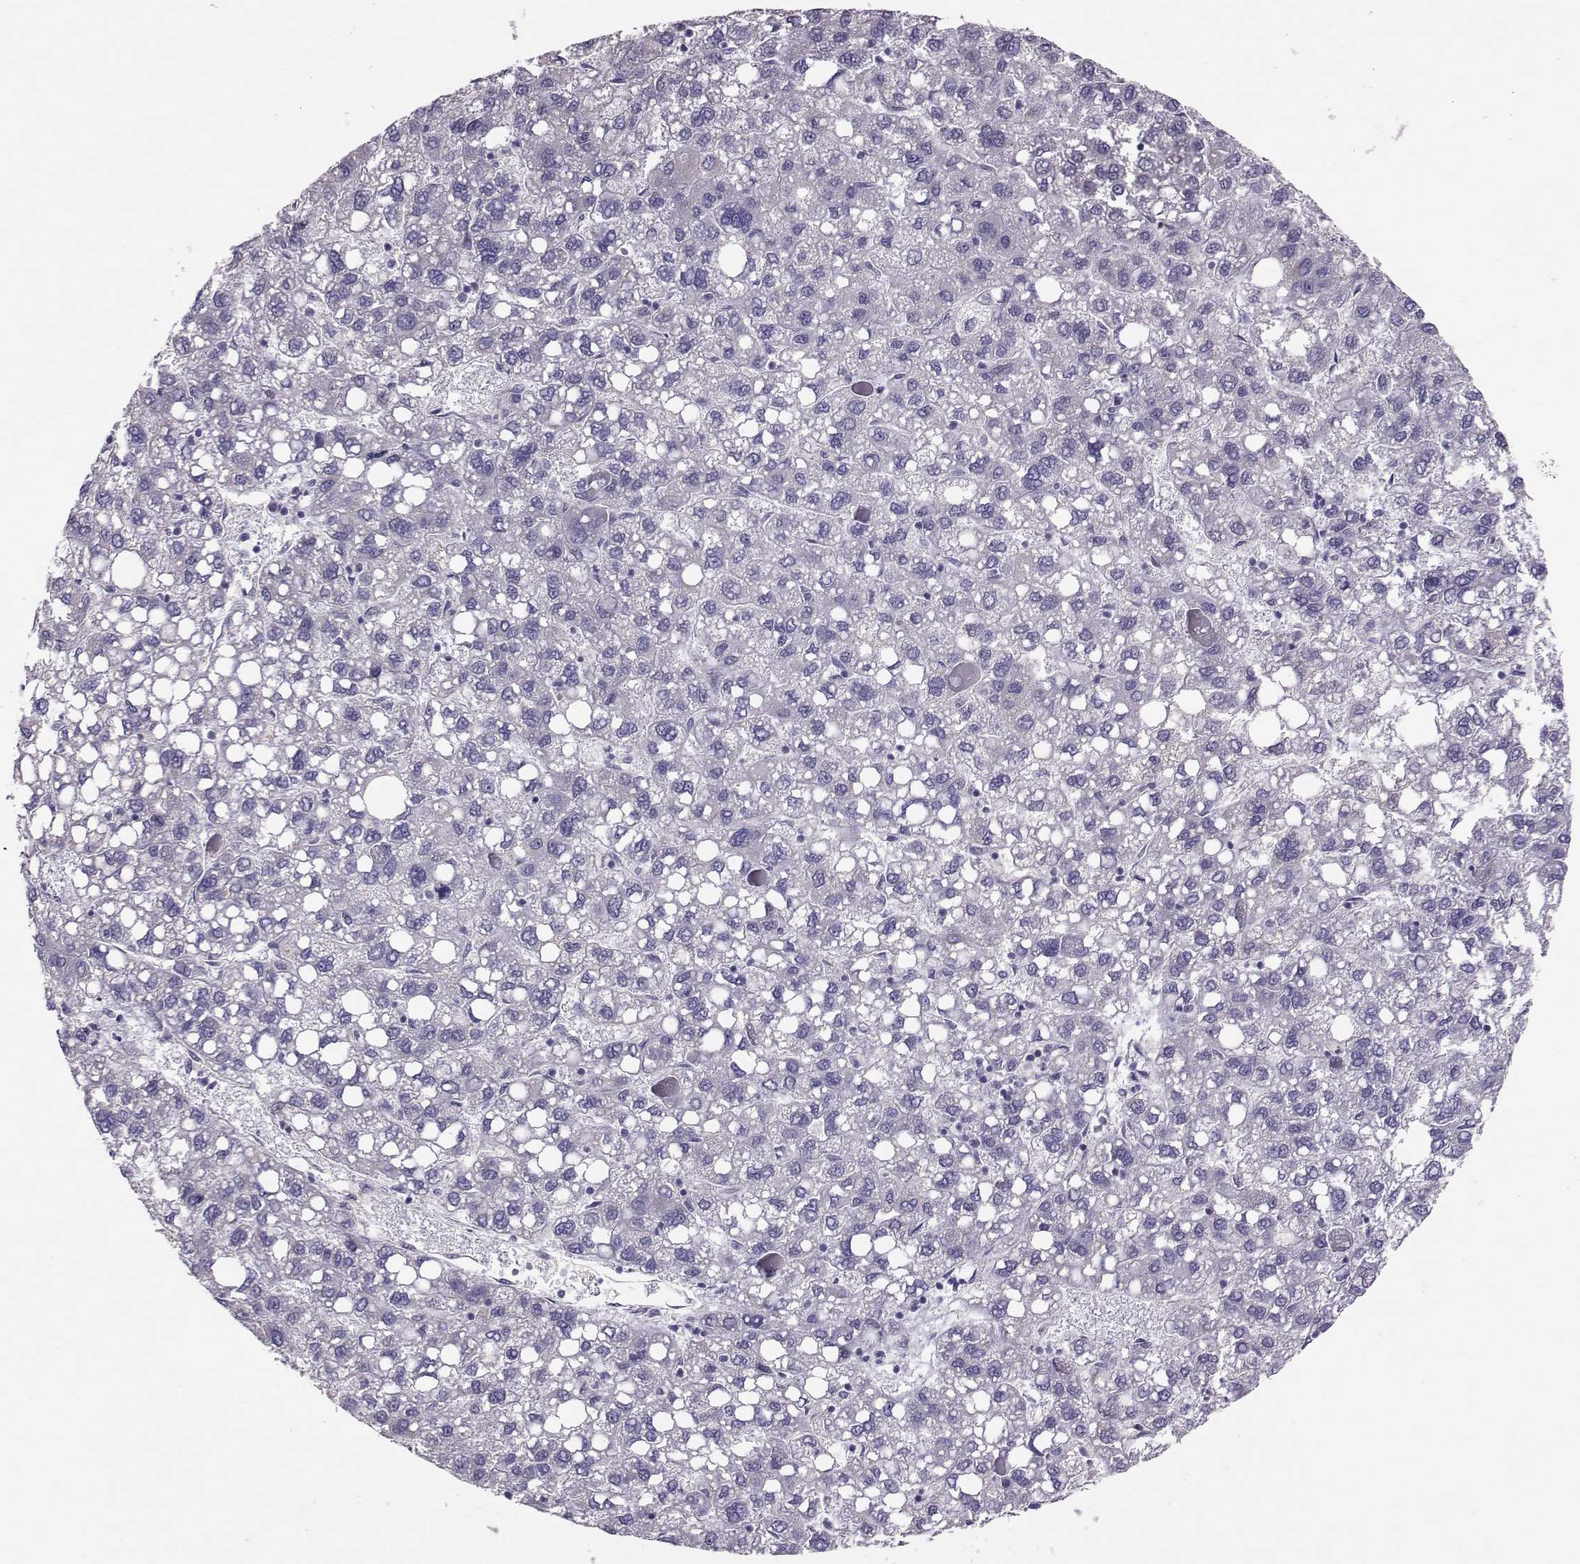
{"staining": {"intensity": "negative", "quantity": "none", "location": "none"}, "tissue": "liver cancer", "cell_type": "Tumor cells", "image_type": "cancer", "snomed": [{"axis": "morphology", "description": "Carcinoma, Hepatocellular, NOS"}, {"axis": "topography", "description": "Liver"}], "caption": "There is no significant staining in tumor cells of liver cancer (hepatocellular carcinoma).", "gene": "DNAAF1", "patient": {"sex": "female", "age": 82}}